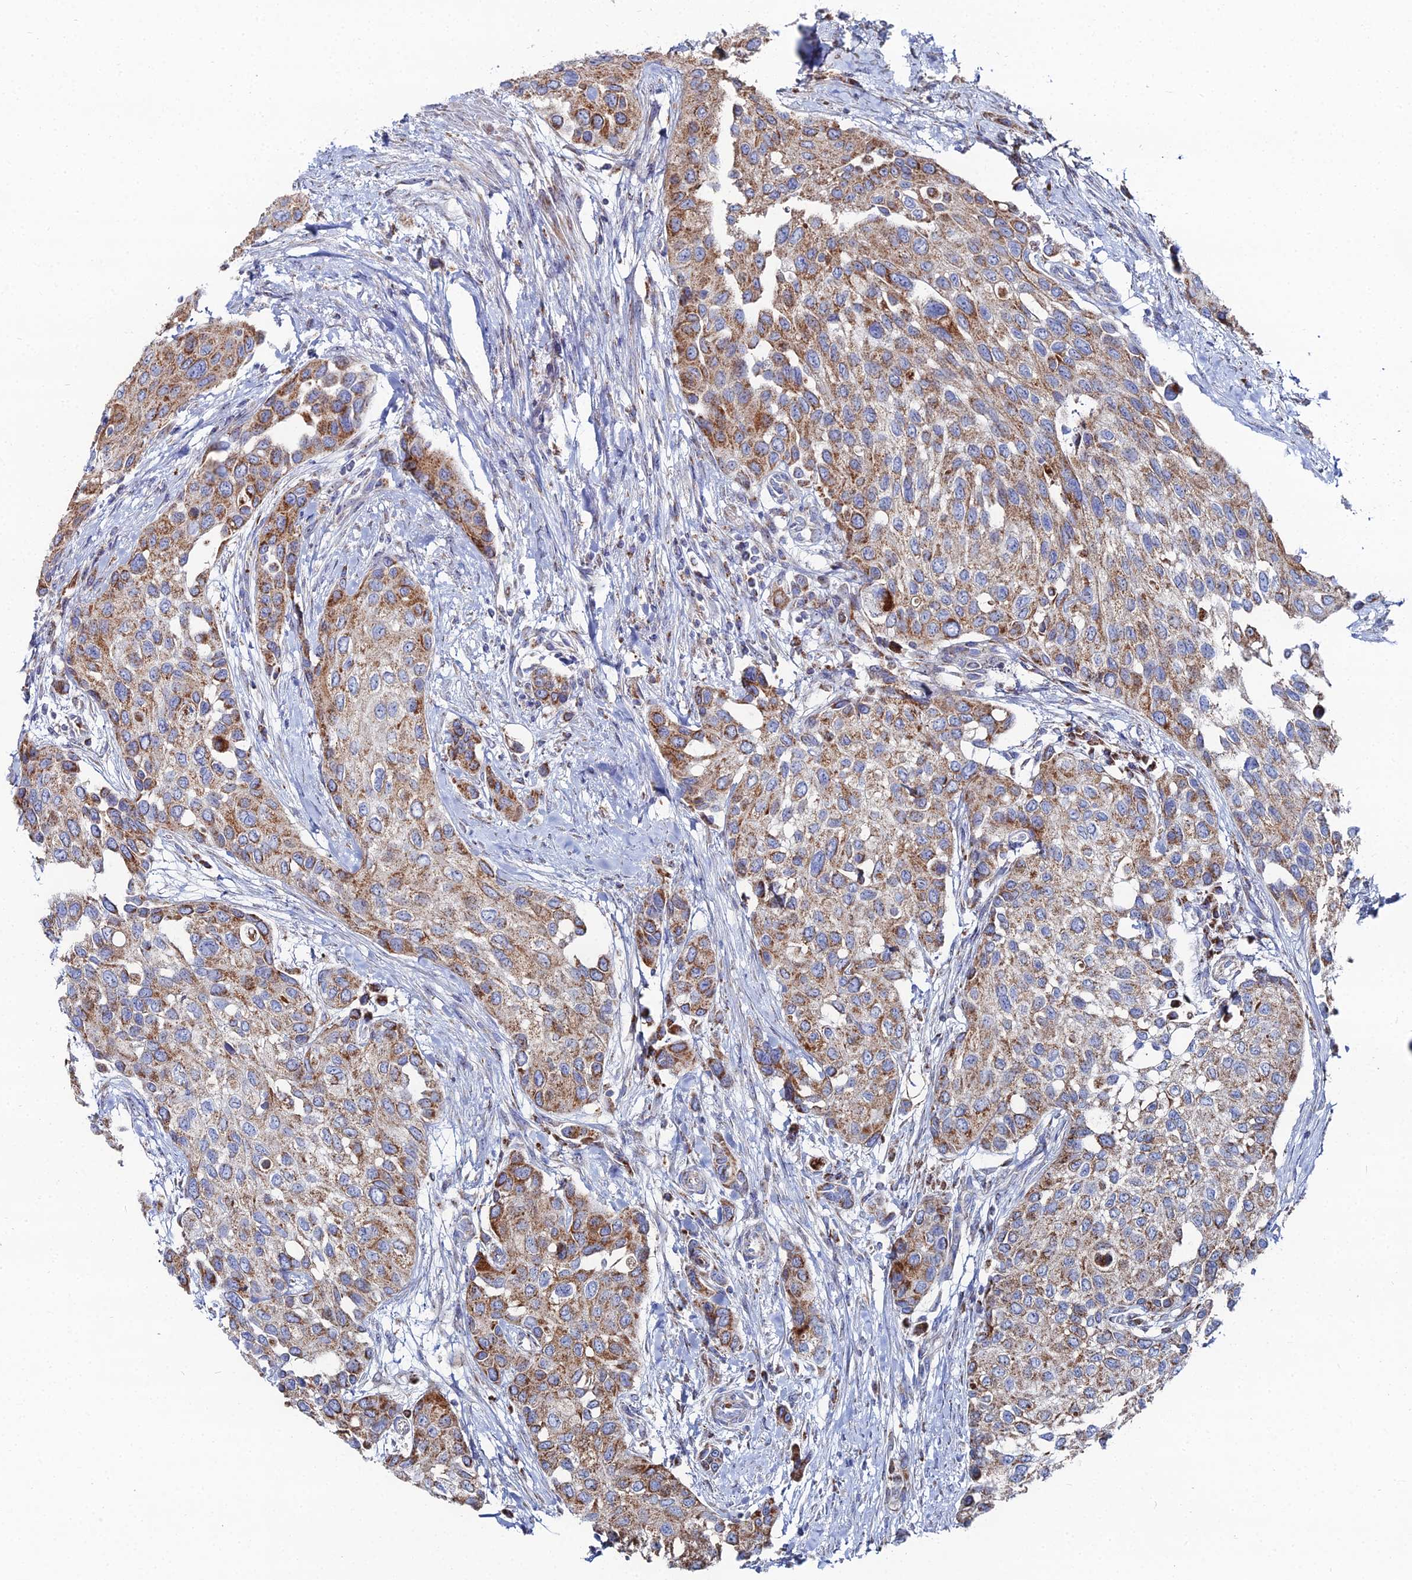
{"staining": {"intensity": "moderate", "quantity": ">75%", "location": "cytoplasmic/membranous"}, "tissue": "urothelial cancer", "cell_type": "Tumor cells", "image_type": "cancer", "snomed": [{"axis": "morphology", "description": "Normal tissue, NOS"}, {"axis": "morphology", "description": "Urothelial carcinoma, High grade"}, {"axis": "topography", "description": "Vascular tissue"}, {"axis": "topography", "description": "Urinary bladder"}], "caption": "Protein expression analysis of urothelial cancer displays moderate cytoplasmic/membranous expression in about >75% of tumor cells.", "gene": "MPC1", "patient": {"sex": "female", "age": 56}}